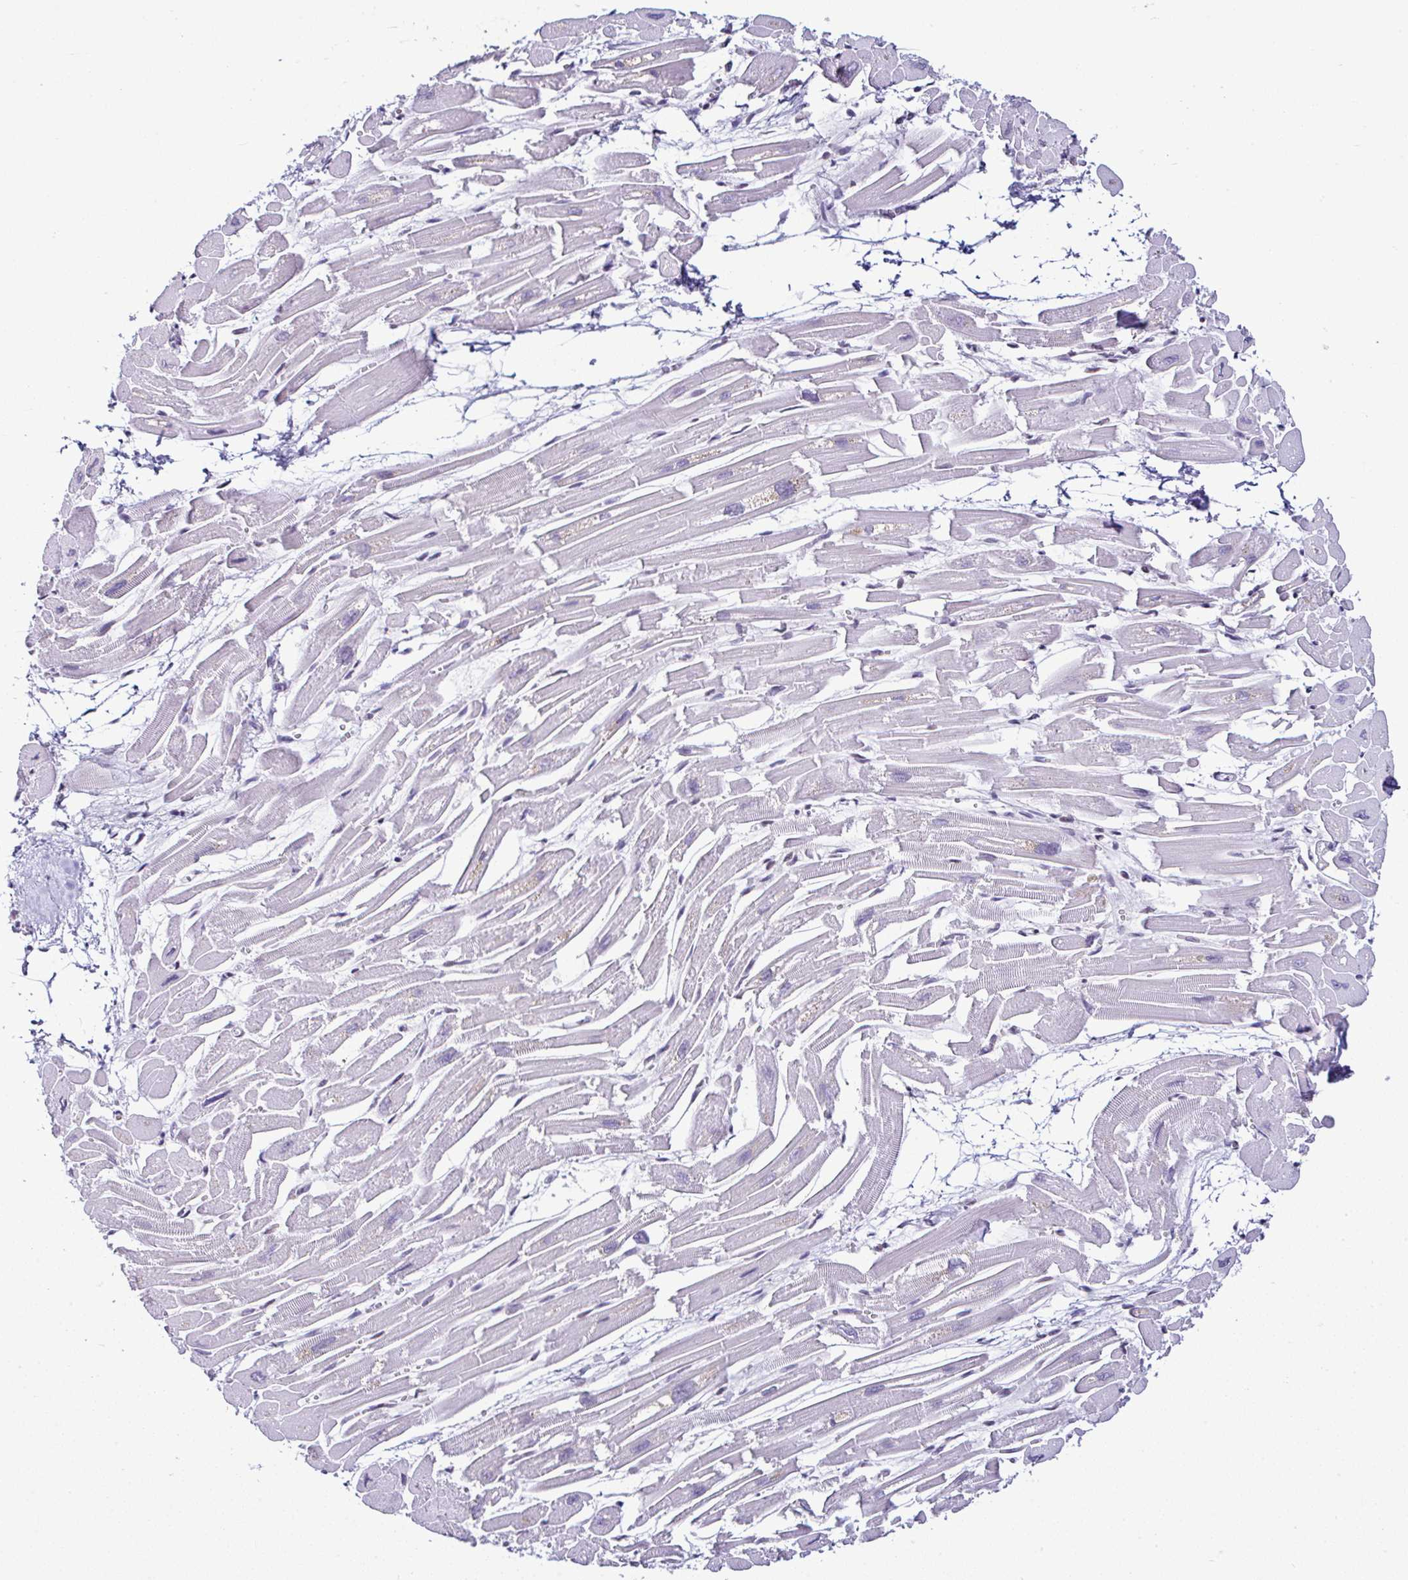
{"staining": {"intensity": "moderate", "quantity": "<25%", "location": "nuclear"}, "tissue": "heart muscle", "cell_type": "Cardiomyocytes", "image_type": "normal", "snomed": [{"axis": "morphology", "description": "Normal tissue, NOS"}, {"axis": "topography", "description": "Heart"}], "caption": "Protein staining reveals moderate nuclear staining in approximately <25% of cardiomyocytes in benign heart muscle. Nuclei are stained in blue.", "gene": "DR1", "patient": {"sex": "male", "age": 54}}